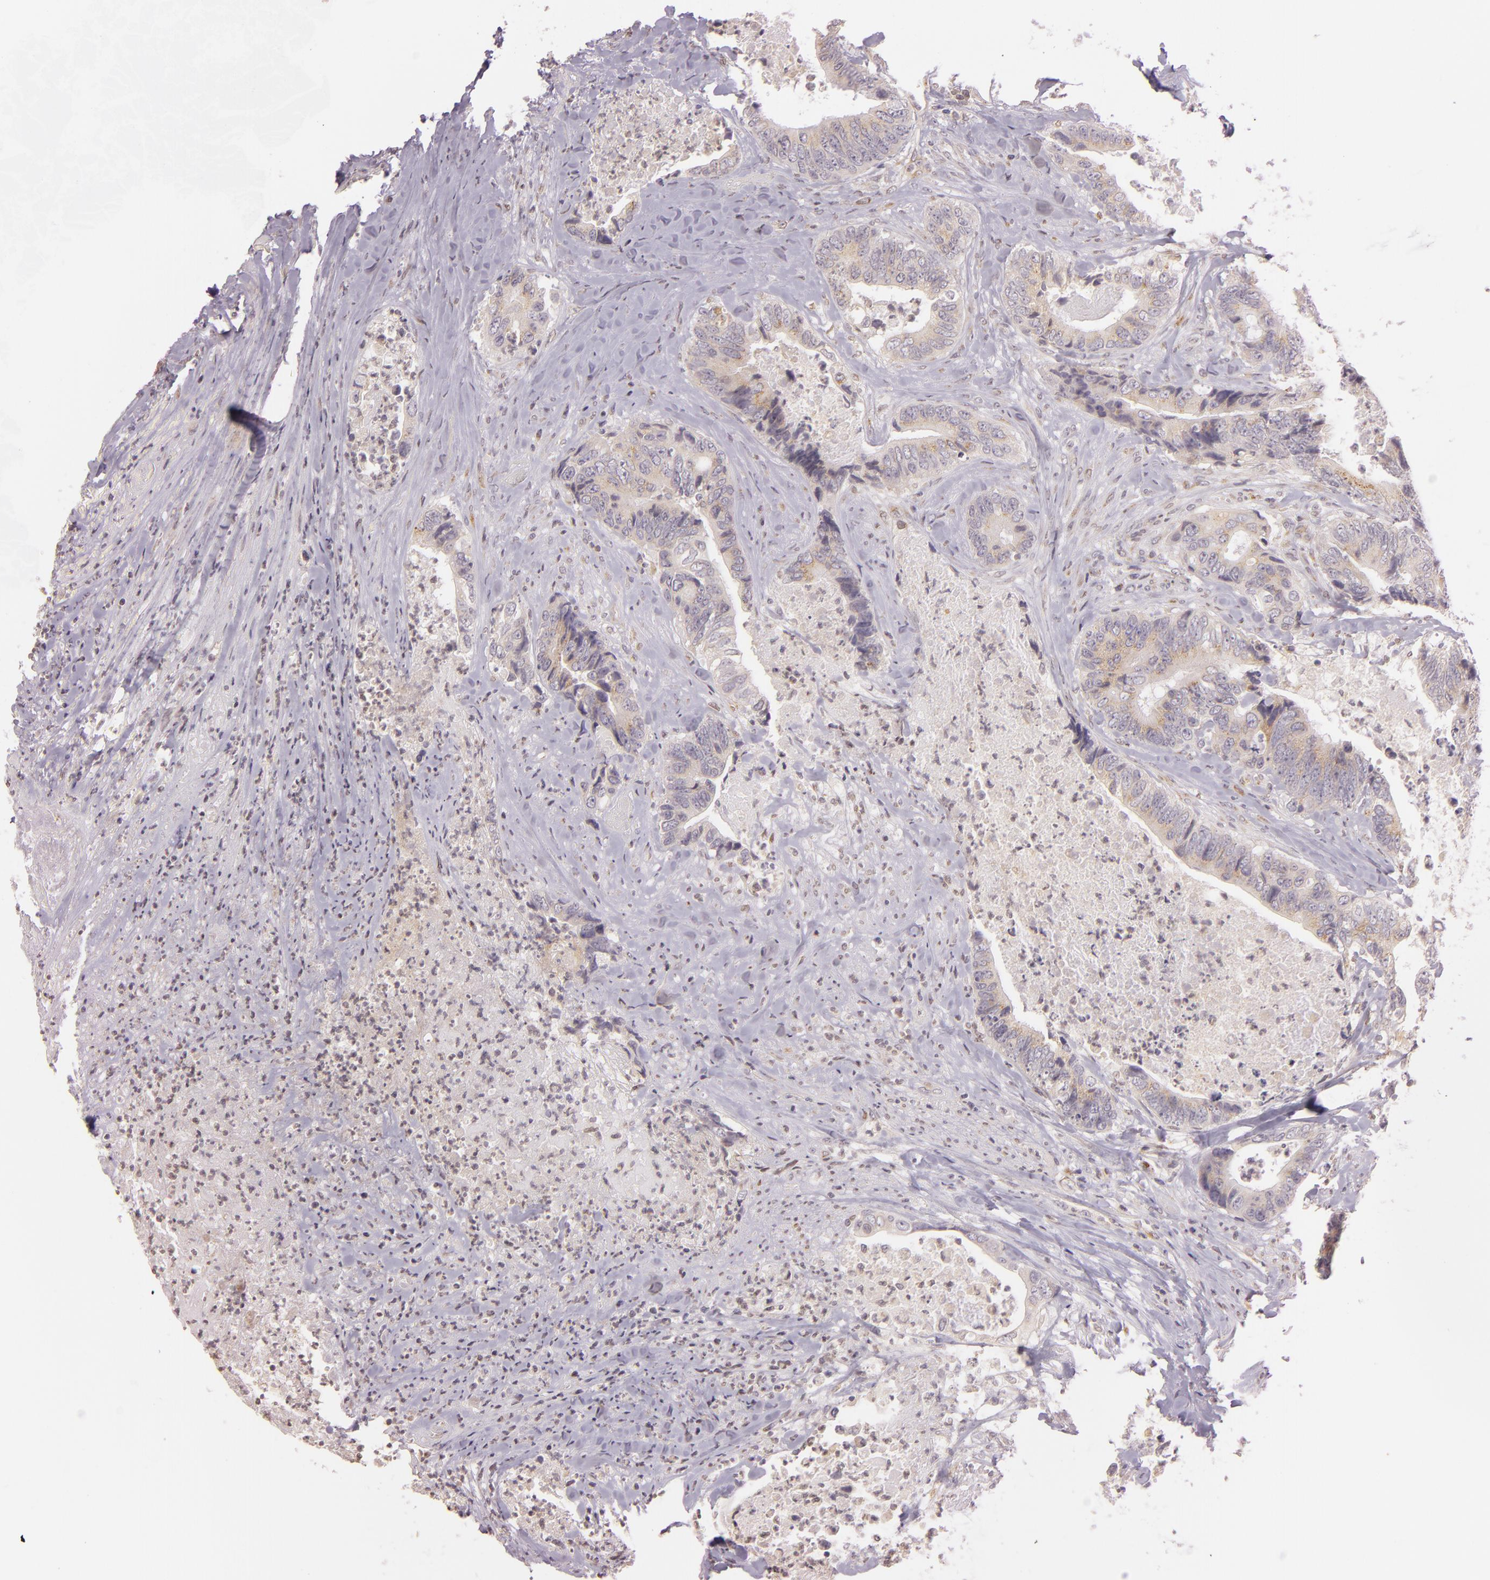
{"staining": {"intensity": "moderate", "quantity": ">75%", "location": "cytoplasmic/membranous"}, "tissue": "colorectal cancer", "cell_type": "Tumor cells", "image_type": "cancer", "snomed": [{"axis": "morphology", "description": "Adenocarcinoma, NOS"}, {"axis": "topography", "description": "Rectum"}], "caption": "Immunohistochemistry (DAB) staining of colorectal adenocarcinoma demonstrates moderate cytoplasmic/membranous protein positivity in approximately >75% of tumor cells.", "gene": "LGMN", "patient": {"sex": "female", "age": 65}}